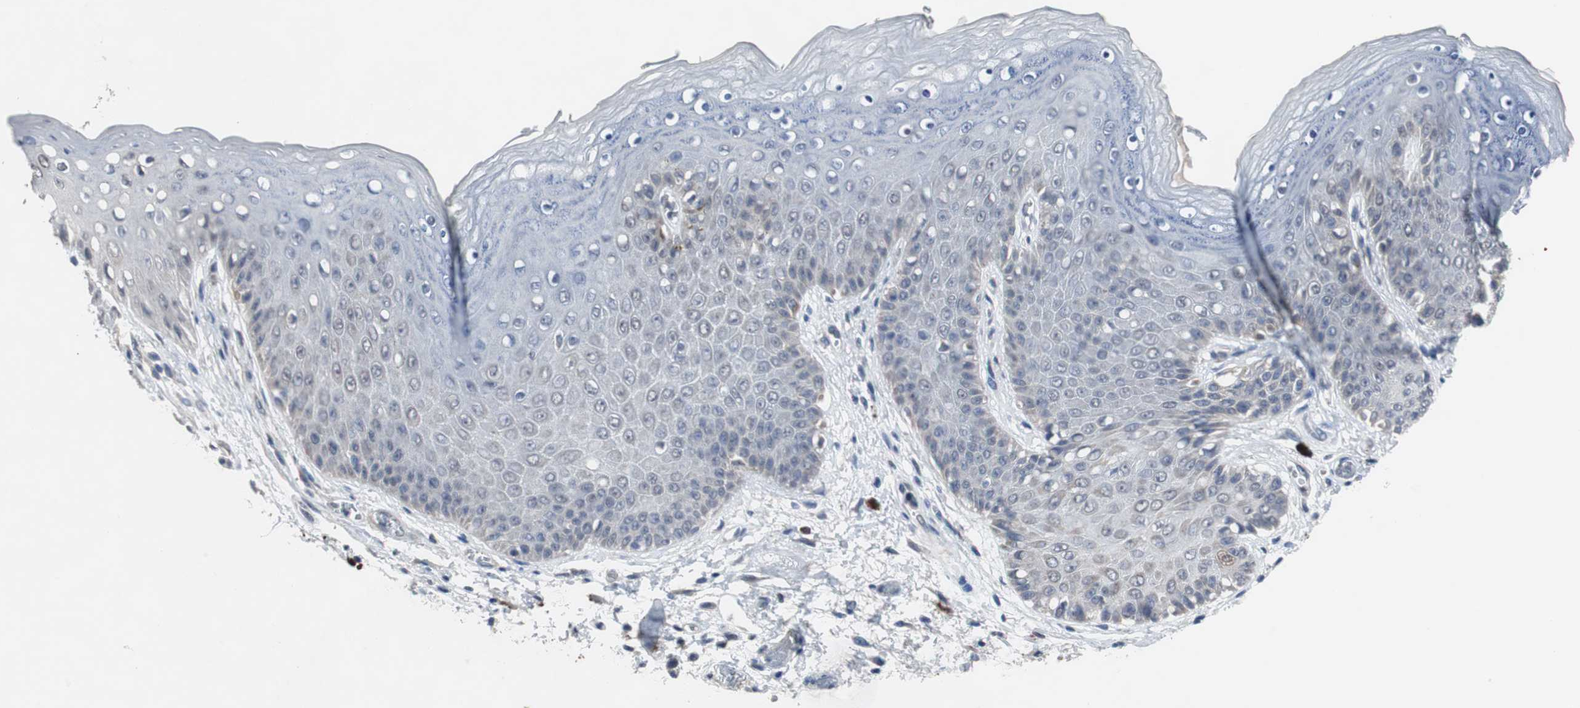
{"staining": {"intensity": "negative", "quantity": "none", "location": "none"}, "tissue": "skin", "cell_type": "Epidermal cells", "image_type": "normal", "snomed": [{"axis": "morphology", "description": "Normal tissue, NOS"}, {"axis": "topography", "description": "Anal"}], "caption": "Immunohistochemistry photomicrograph of unremarkable skin: human skin stained with DAB shows no significant protein staining in epidermal cells. Nuclei are stained in blue.", "gene": "RBM47", "patient": {"sex": "female", "age": 46}}